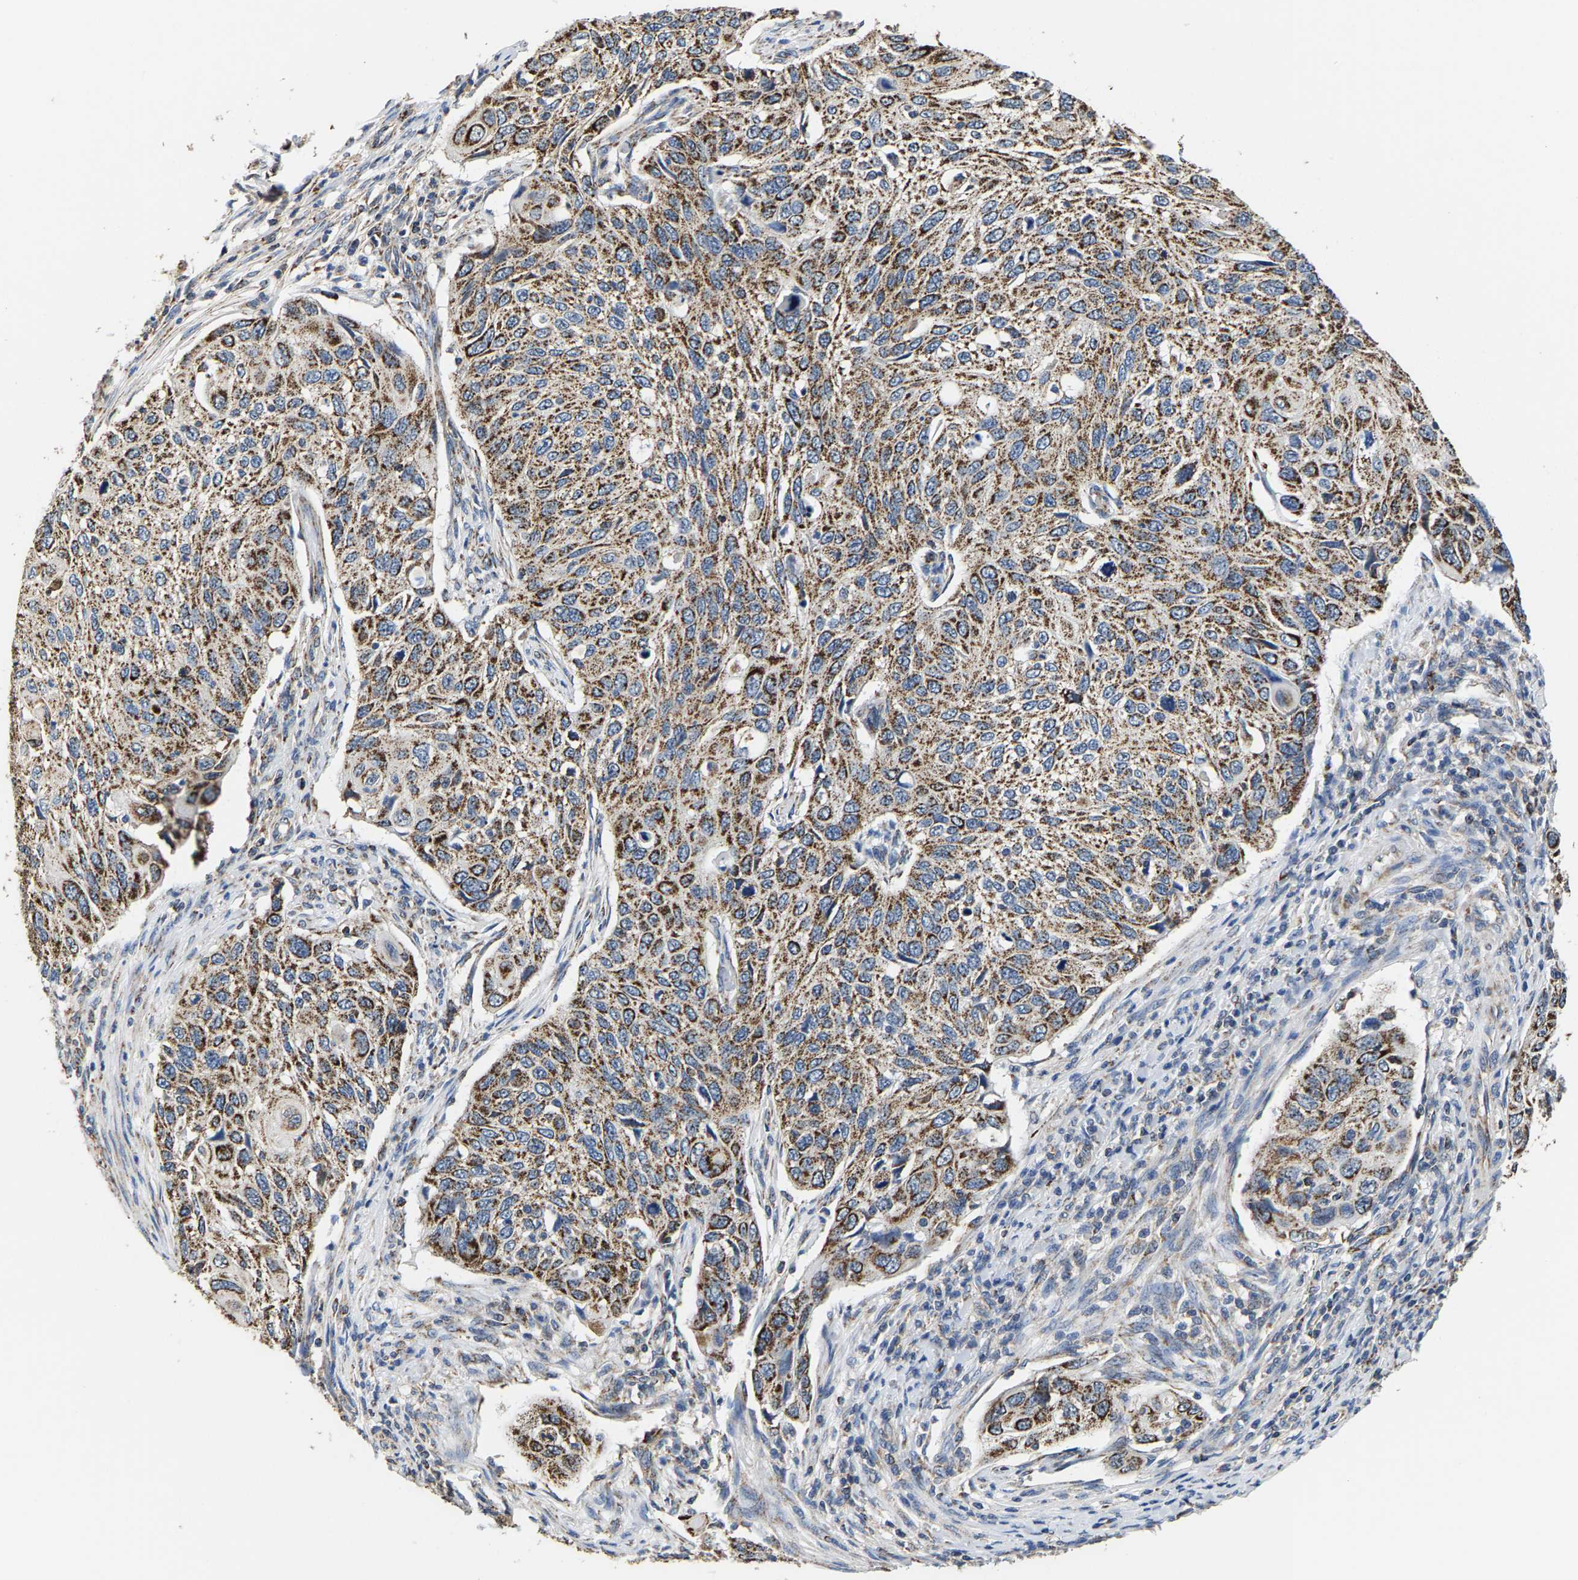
{"staining": {"intensity": "moderate", "quantity": ">75%", "location": "cytoplasmic/membranous"}, "tissue": "cervical cancer", "cell_type": "Tumor cells", "image_type": "cancer", "snomed": [{"axis": "morphology", "description": "Squamous cell carcinoma, NOS"}, {"axis": "topography", "description": "Cervix"}], "caption": "Moderate cytoplasmic/membranous staining for a protein is identified in about >75% of tumor cells of cervical cancer using IHC.", "gene": "SHMT2", "patient": {"sex": "female", "age": 70}}